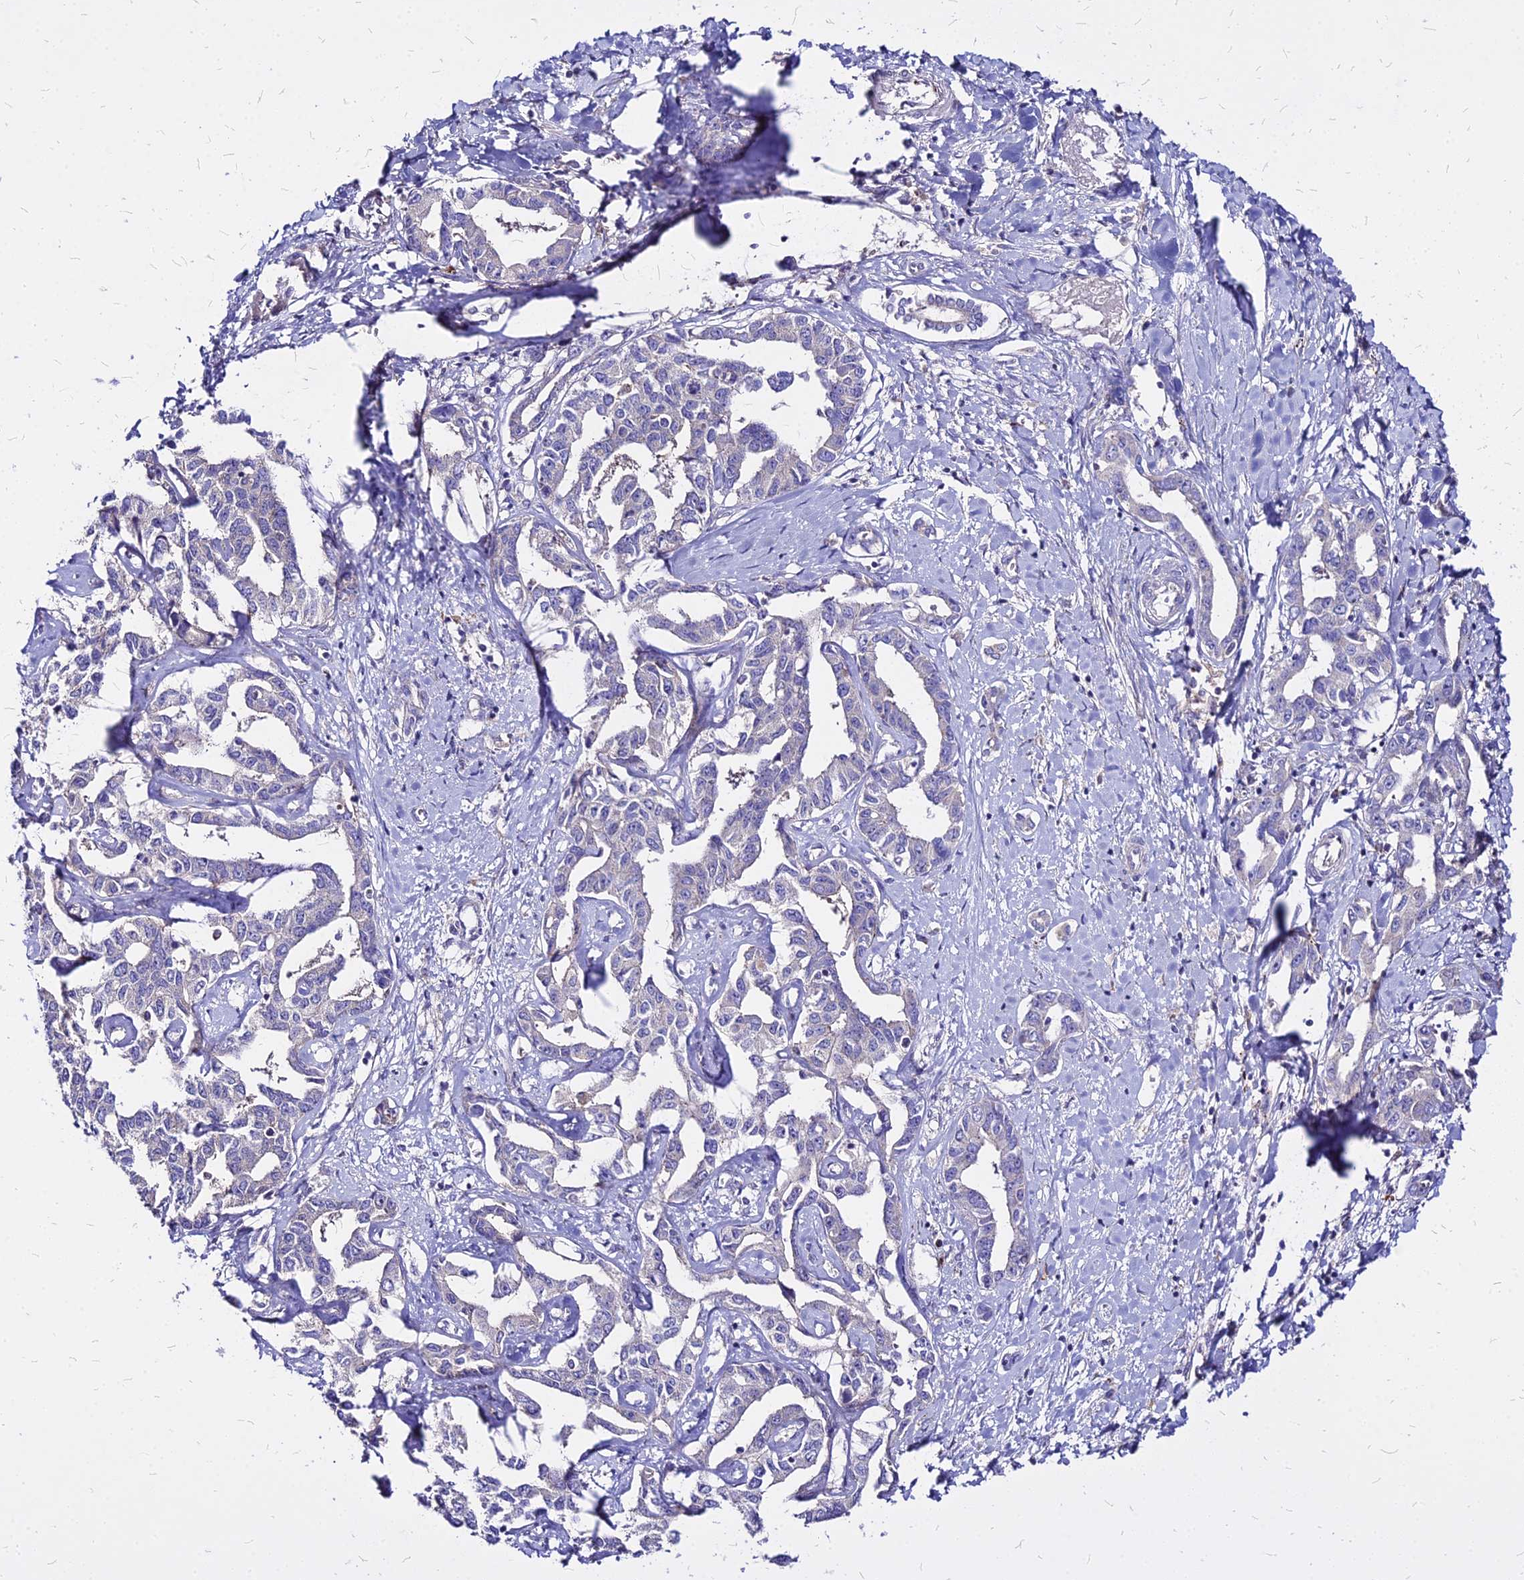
{"staining": {"intensity": "negative", "quantity": "none", "location": "none"}, "tissue": "liver cancer", "cell_type": "Tumor cells", "image_type": "cancer", "snomed": [{"axis": "morphology", "description": "Cholangiocarcinoma"}, {"axis": "topography", "description": "Liver"}], "caption": "Liver cancer (cholangiocarcinoma) was stained to show a protein in brown. There is no significant positivity in tumor cells.", "gene": "COMMD10", "patient": {"sex": "male", "age": 59}}